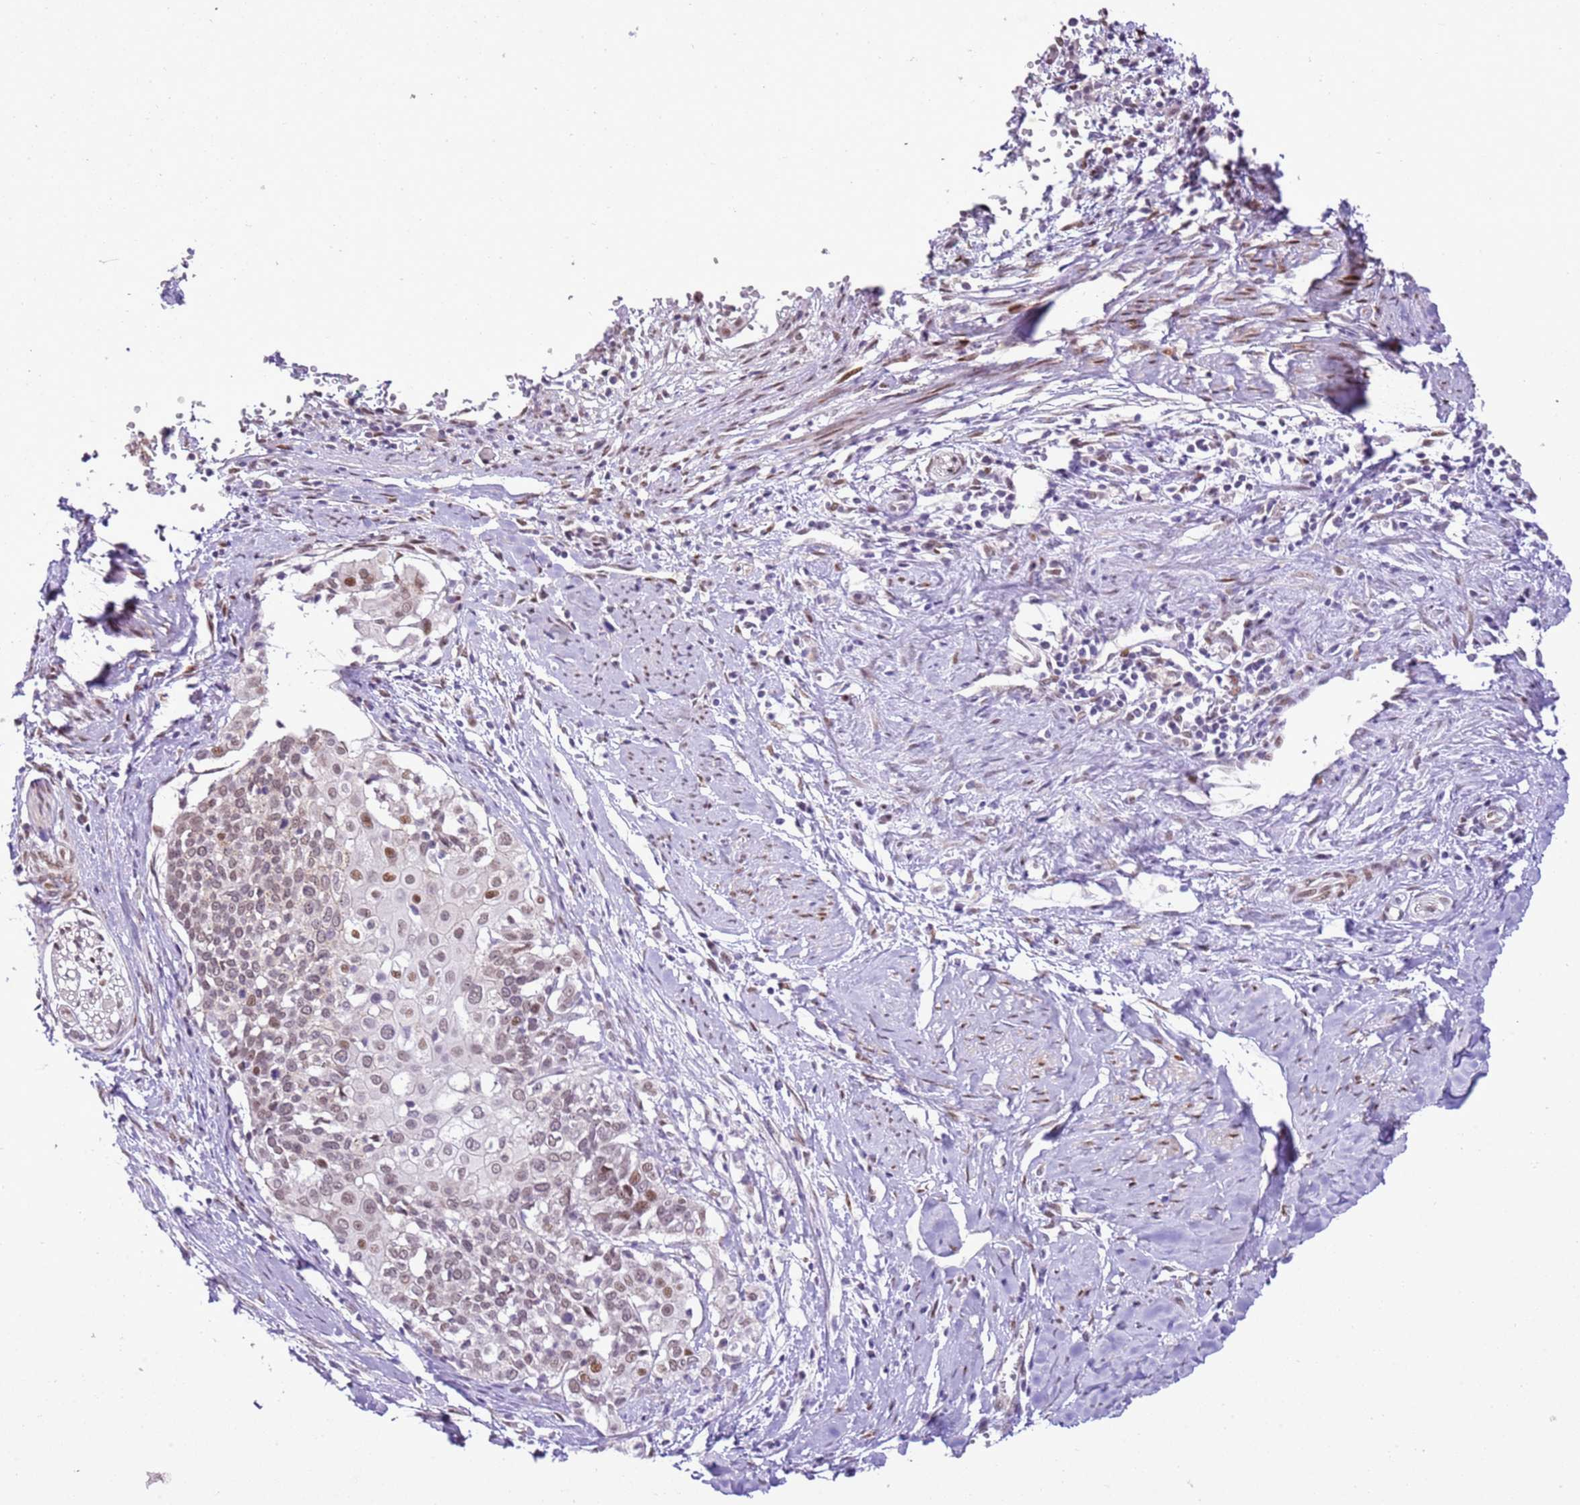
{"staining": {"intensity": "moderate", "quantity": "<25%", "location": "nuclear"}, "tissue": "cervical cancer", "cell_type": "Tumor cells", "image_type": "cancer", "snomed": [{"axis": "morphology", "description": "Squamous cell carcinoma, NOS"}, {"axis": "topography", "description": "Cervix"}], "caption": "Approximately <25% of tumor cells in cervical squamous cell carcinoma display moderate nuclear protein expression as visualized by brown immunohistochemical staining.", "gene": "NACC2", "patient": {"sex": "female", "age": 44}}